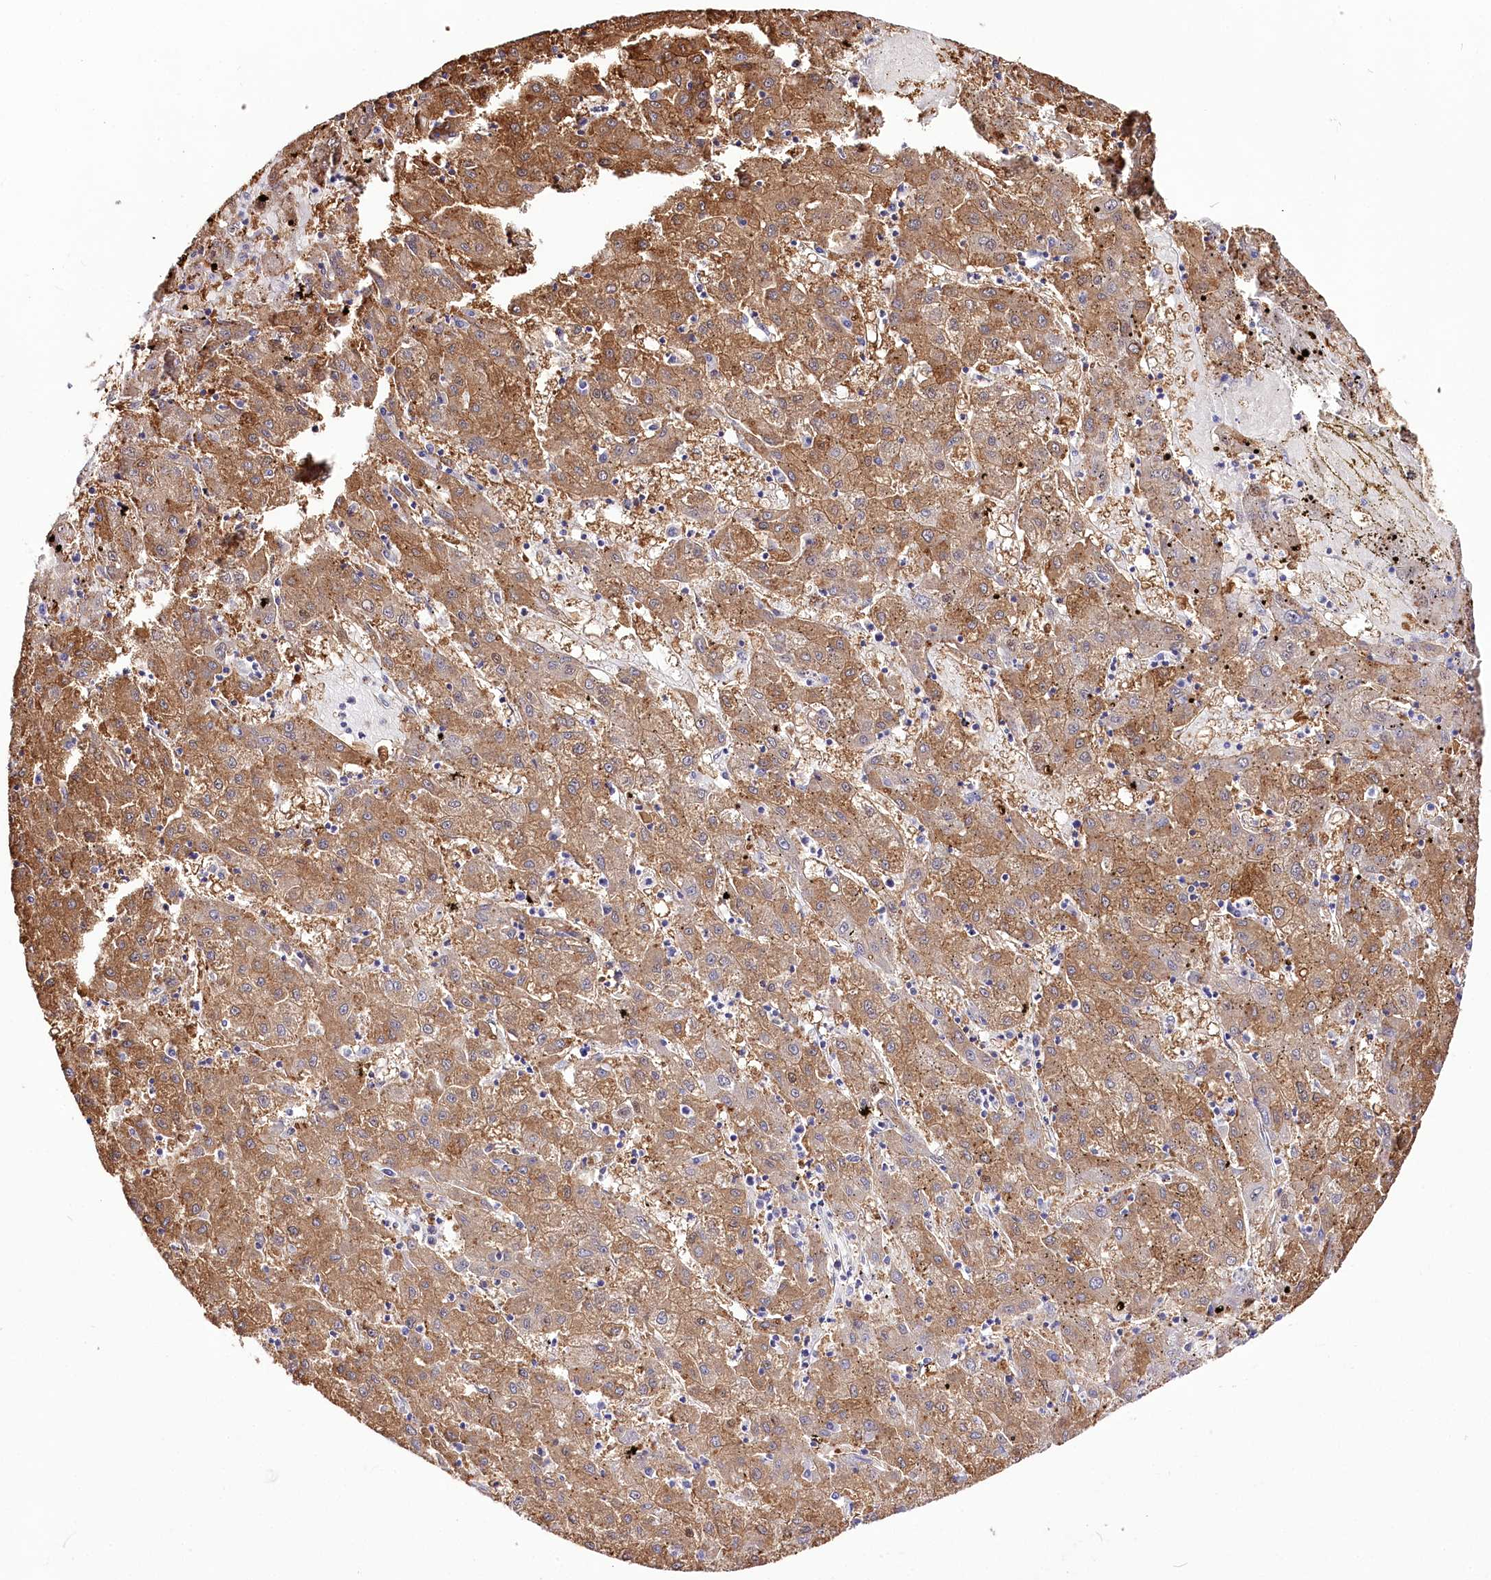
{"staining": {"intensity": "moderate", "quantity": ">75%", "location": "cytoplasmic/membranous"}, "tissue": "liver cancer", "cell_type": "Tumor cells", "image_type": "cancer", "snomed": [{"axis": "morphology", "description": "Carcinoma, Hepatocellular, NOS"}, {"axis": "topography", "description": "Liver"}], "caption": "Liver cancer (hepatocellular carcinoma) tissue shows moderate cytoplasmic/membranous staining in approximately >75% of tumor cells, visualized by immunohistochemistry. (Brightfield microscopy of DAB IHC at high magnification).", "gene": "UGP2", "patient": {"sex": "male", "age": 72}}